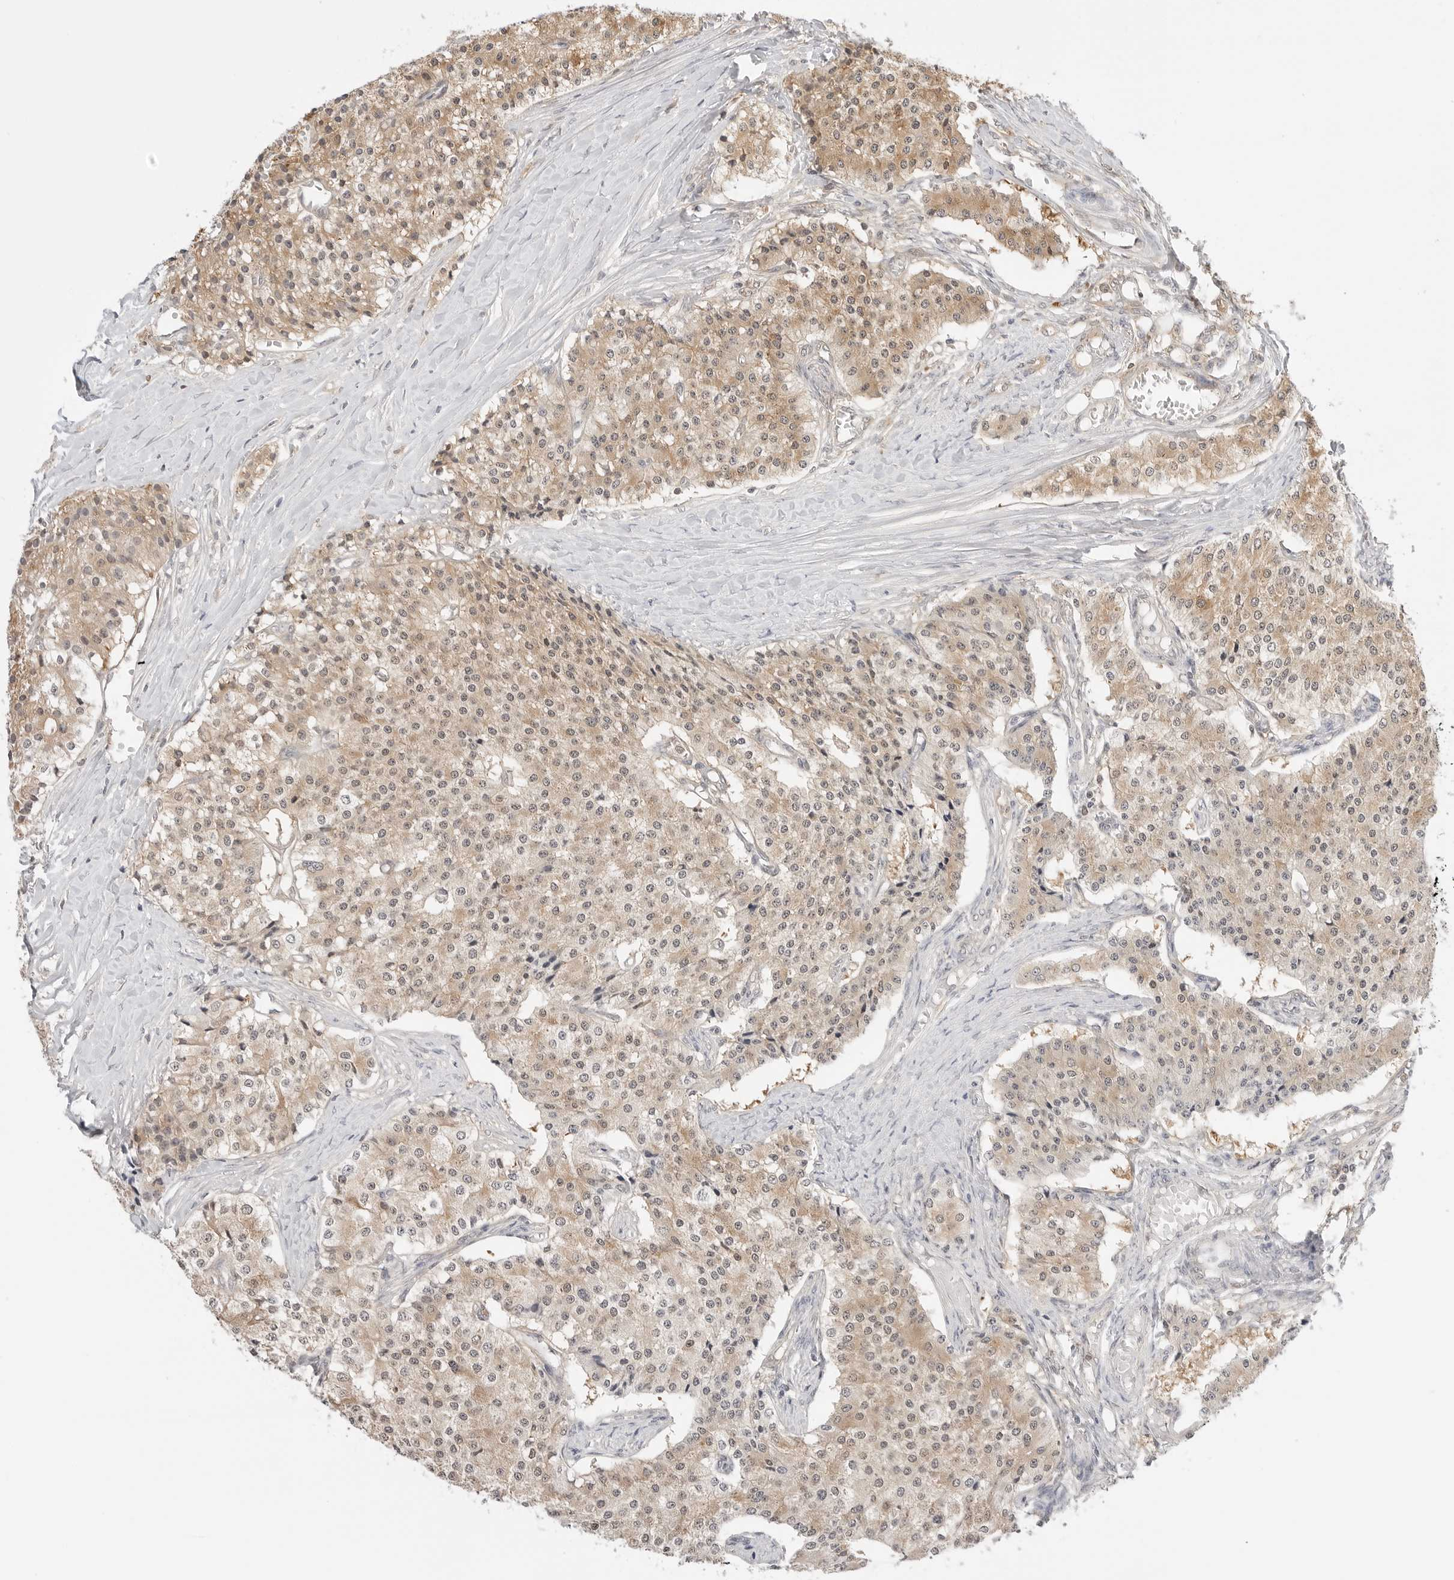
{"staining": {"intensity": "weak", "quantity": "25%-75%", "location": "cytoplasmic/membranous"}, "tissue": "carcinoid", "cell_type": "Tumor cells", "image_type": "cancer", "snomed": [{"axis": "morphology", "description": "Carcinoid, malignant, NOS"}, {"axis": "topography", "description": "Colon"}], "caption": "The immunohistochemical stain highlights weak cytoplasmic/membranous staining in tumor cells of malignant carcinoid tissue.", "gene": "NUDC", "patient": {"sex": "female", "age": 52}}